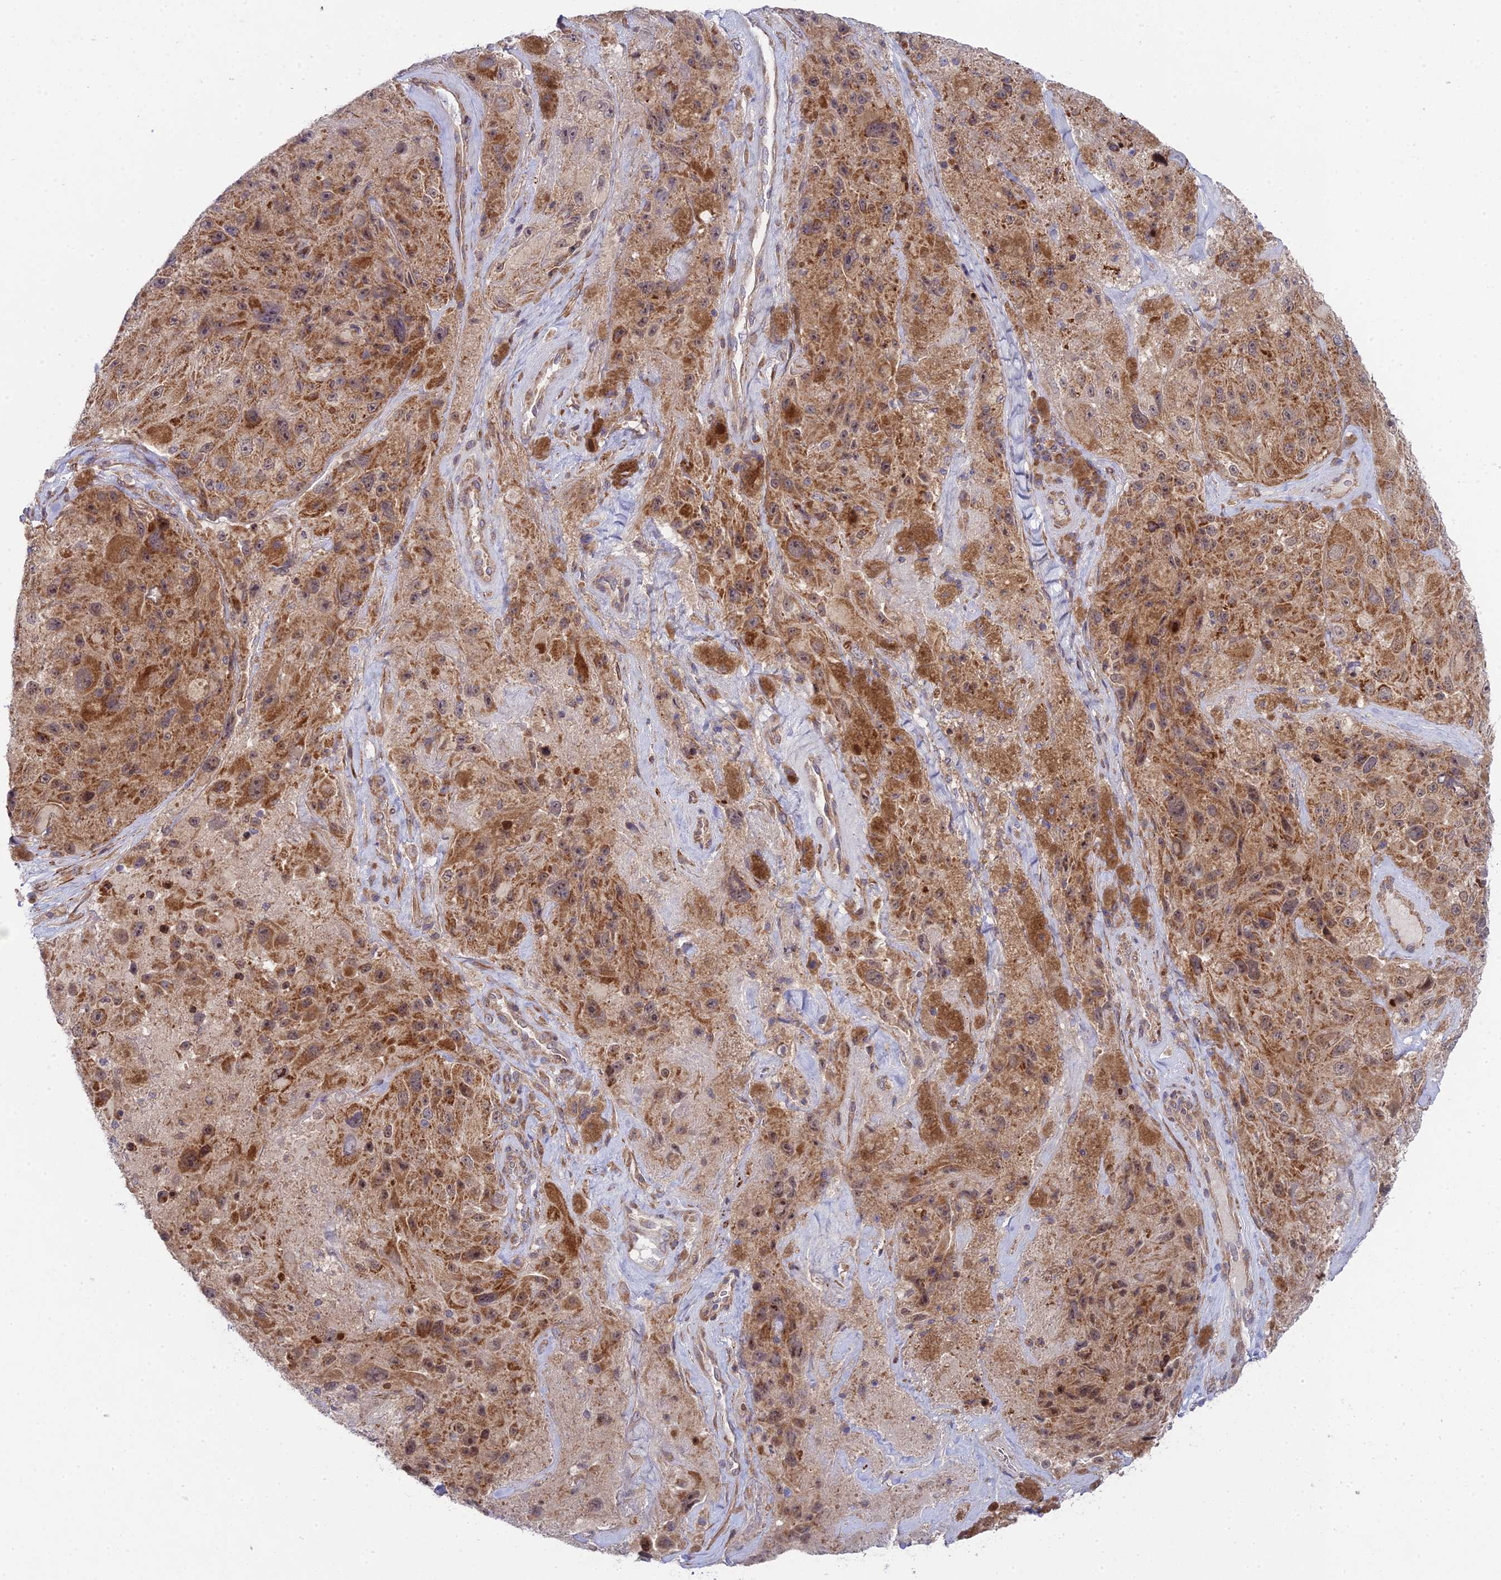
{"staining": {"intensity": "moderate", "quantity": ">75%", "location": "cytoplasmic/membranous"}, "tissue": "melanoma", "cell_type": "Tumor cells", "image_type": "cancer", "snomed": [{"axis": "morphology", "description": "Malignant melanoma, Metastatic site"}, {"axis": "topography", "description": "Lymph node"}], "caption": "A histopathology image showing moderate cytoplasmic/membranous expression in about >75% of tumor cells in malignant melanoma (metastatic site), as visualized by brown immunohistochemical staining.", "gene": "INCA1", "patient": {"sex": "male", "age": 62}}